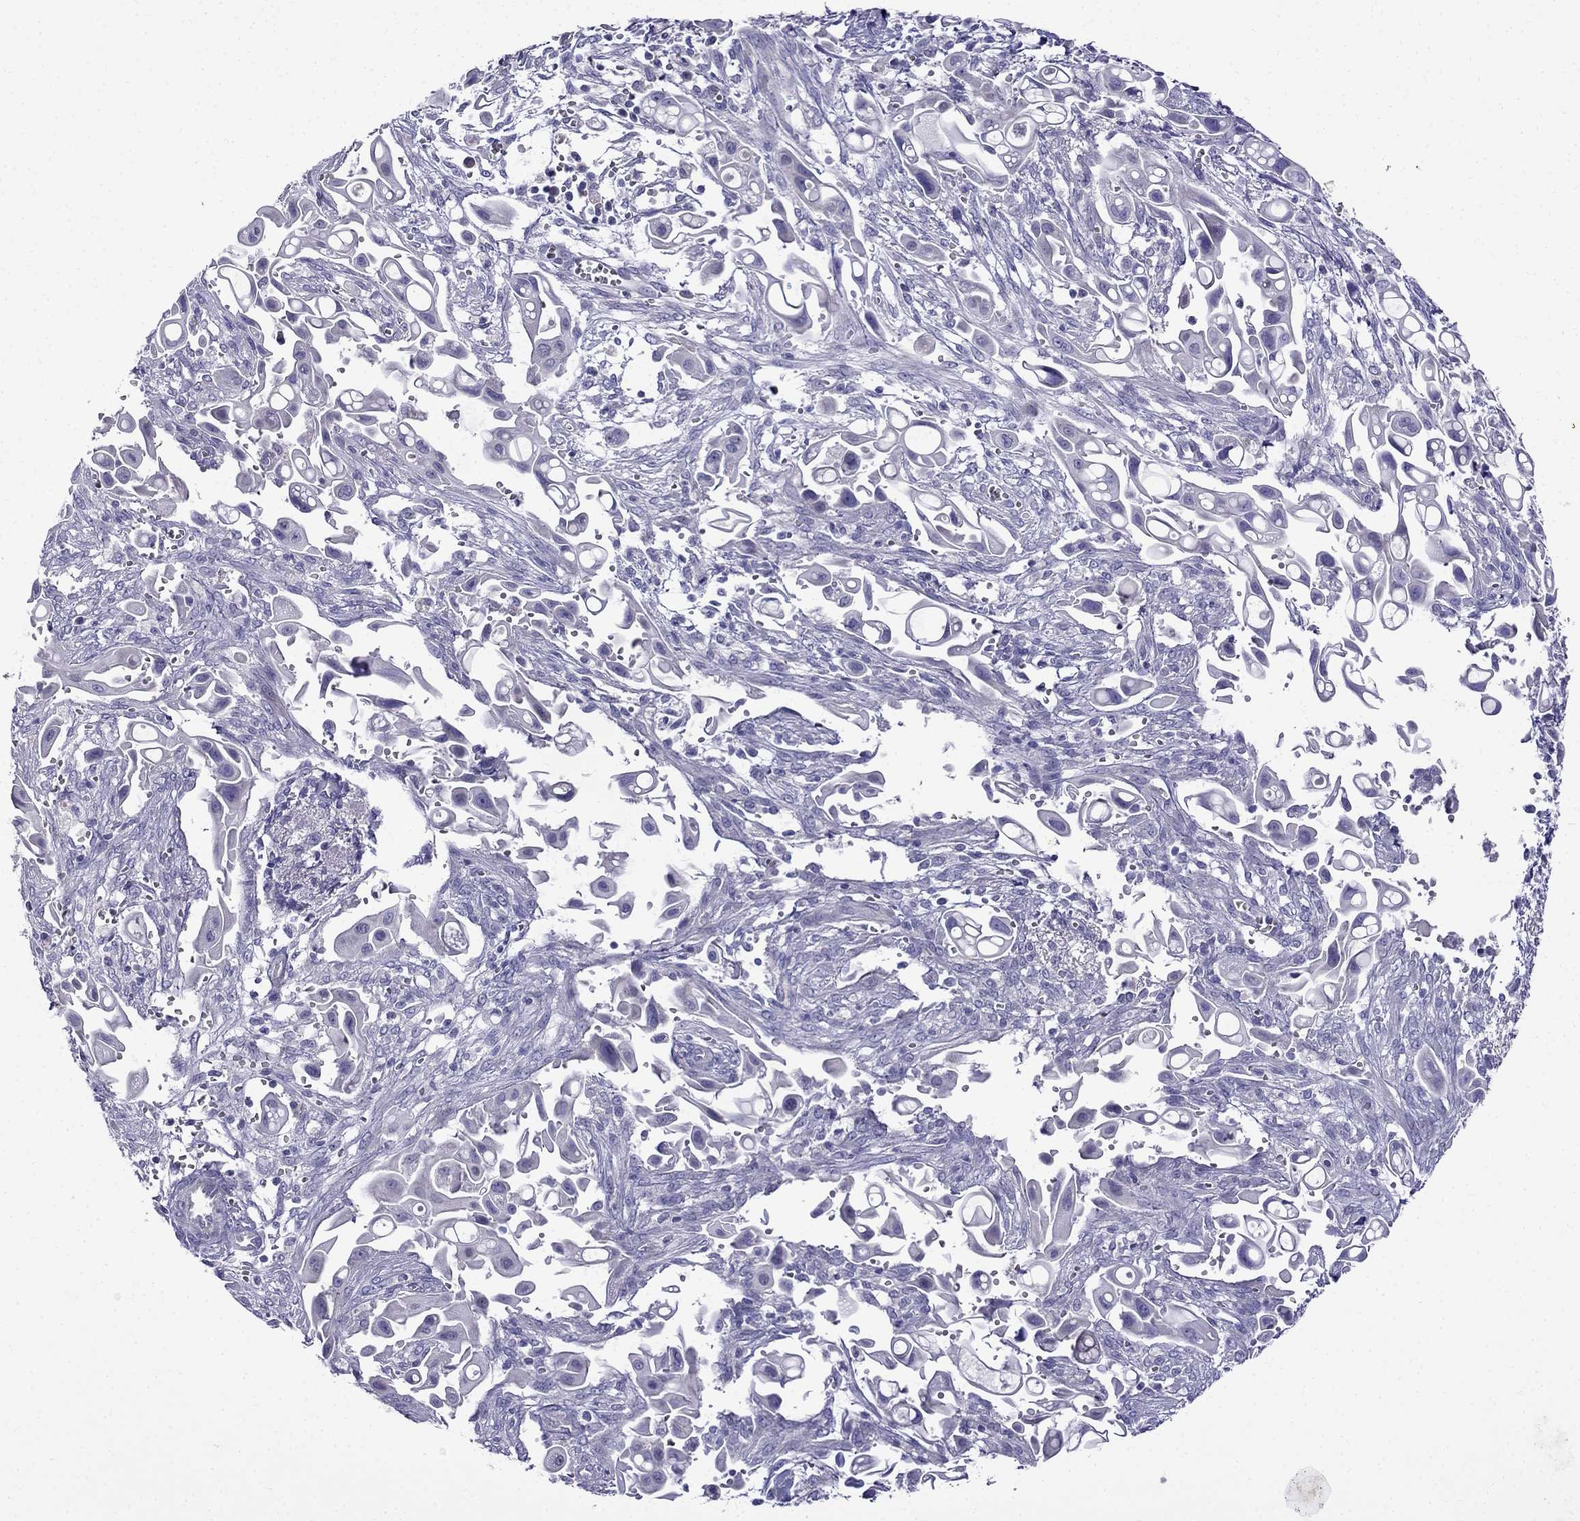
{"staining": {"intensity": "negative", "quantity": "none", "location": "none"}, "tissue": "pancreatic cancer", "cell_type": "Tumor cells", "image_type": "cancer", "snomed": [{"axis": "morphology", "description": "Adenocarcinoma, NOS"}, {"axis": "topography", "description": "Pancreas"}], "caption": "DAB (3,3'-diaminobenzidine) immunohistochemical staining of human adenocarcinoma (pancreatic) shows no significant positivity in tumor cells.", "gene": "PATE1", "patient": {"sex": "male", "age": 50}}